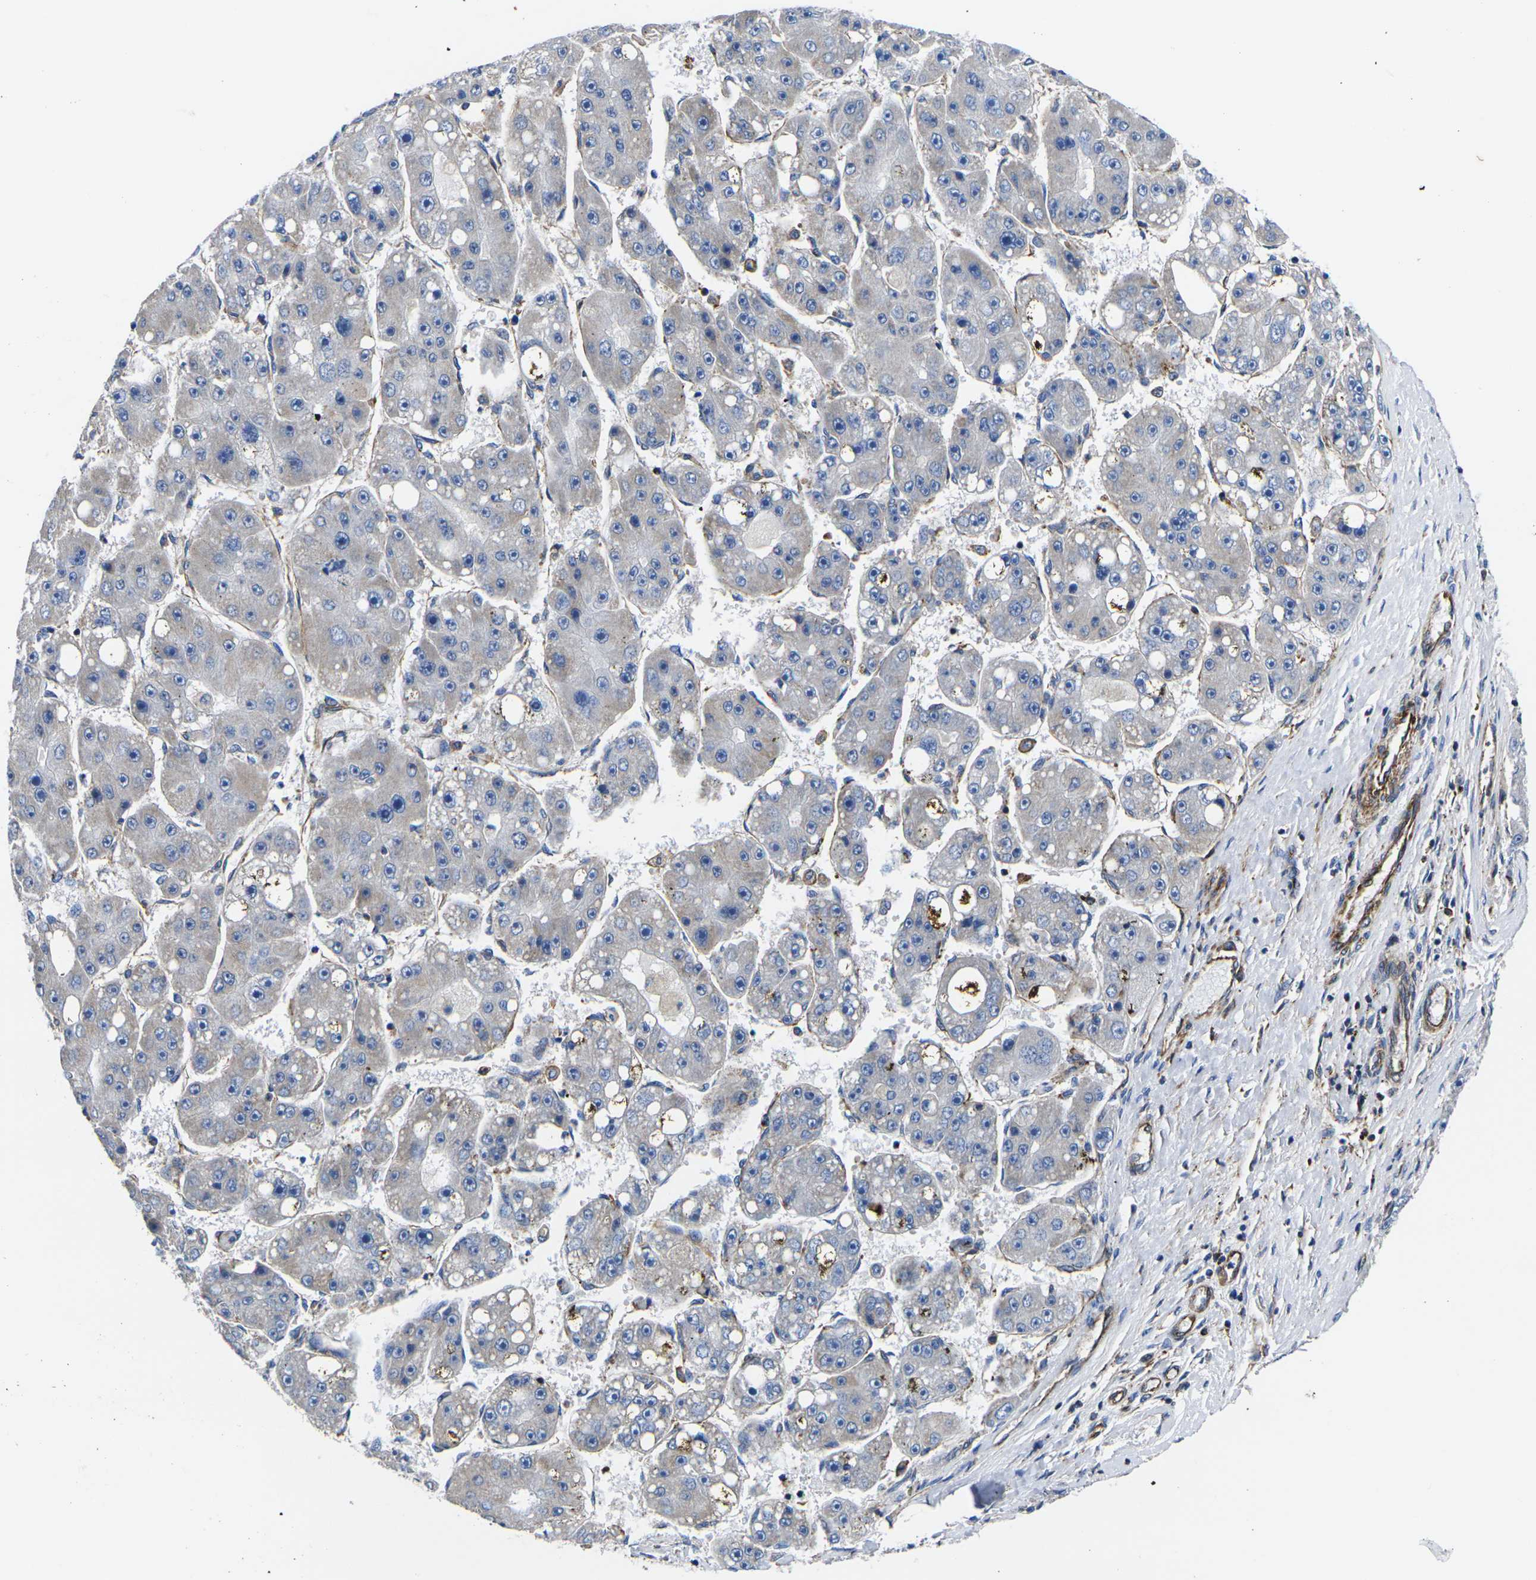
{"staining": {"intensity": "negative", "quantity": "none", "location": "none"}, "tissue": "liver cancer", "cell_type": "Tumor cells", "image_type": "cancer", "snomed": [{"axis": "morphology", "description": "Carcinoma, Hepatocellular, NOS"}, {"axis": "topography", "description": "Liver"}], "caption": "Human liver cancer (hepatocellular carcinoma) stained for a protein using IHC displays no positivity in tumor cells.", "gene": "GPR4", "patient": {"sex": "female", "age": 61}}